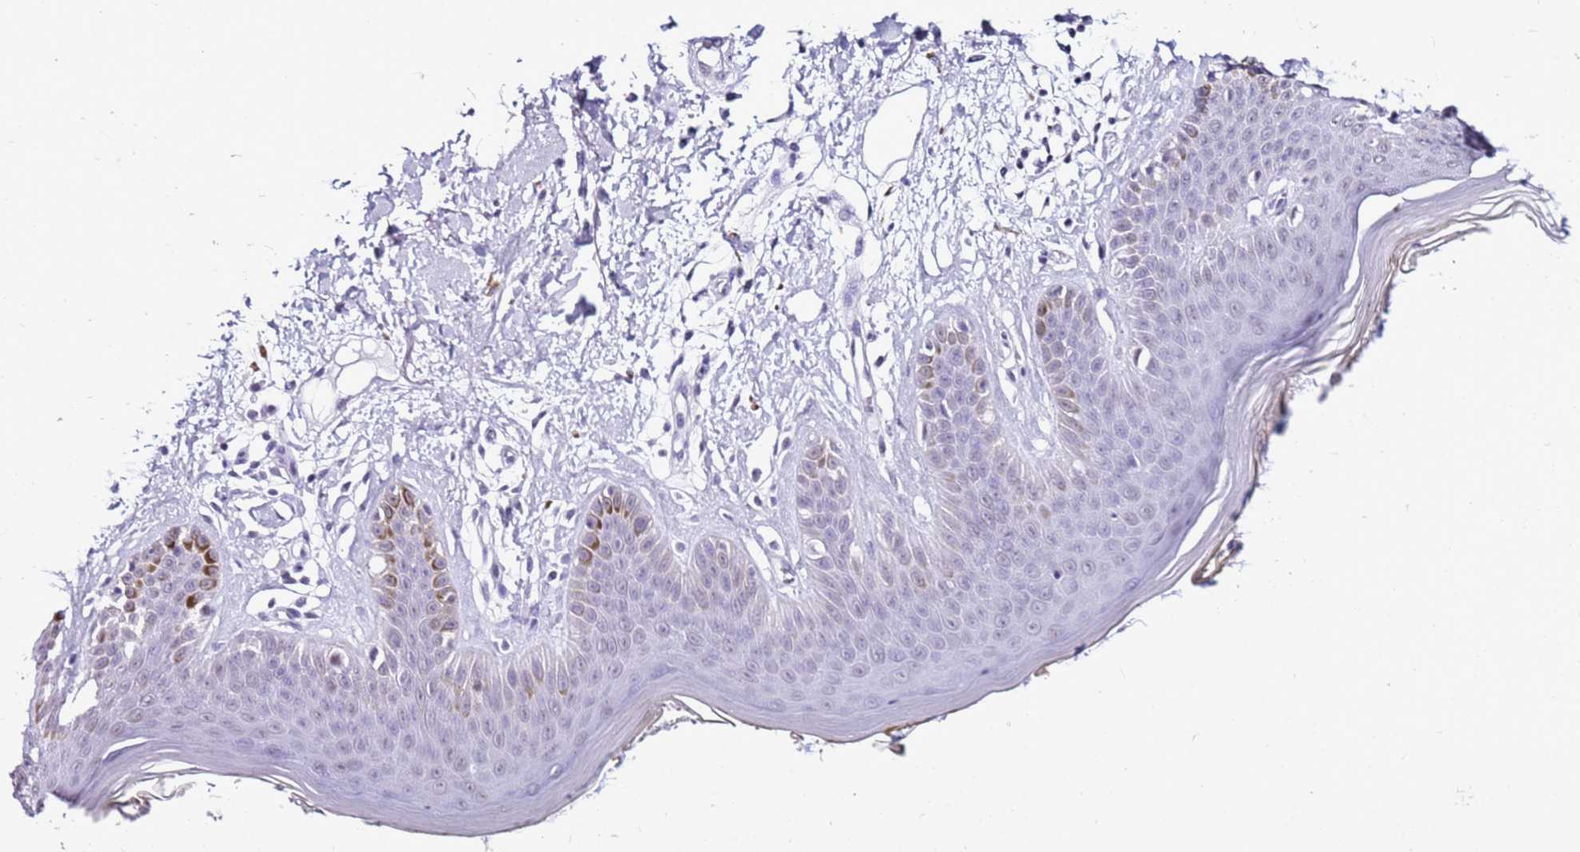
{"staining": {"intensity": "negative", "quantity": "none", "location": "none"}, "tissue": "skin", "cell_type": "Fibroblasts", "image_type": "normal", "snomed": [{"axis": "morphology", "description": "Normal tissue, NOS"}, {"axis": "topography", "description": "Skin"}], "caption": "This image is of benign skin stained with immunohistochemistry to label a protein in brown with the nuclei are counter-stained blue. There is no staining in fibroblasts.", "gene": "DHX15", "patient": {"sex": "female", "age": 64}}